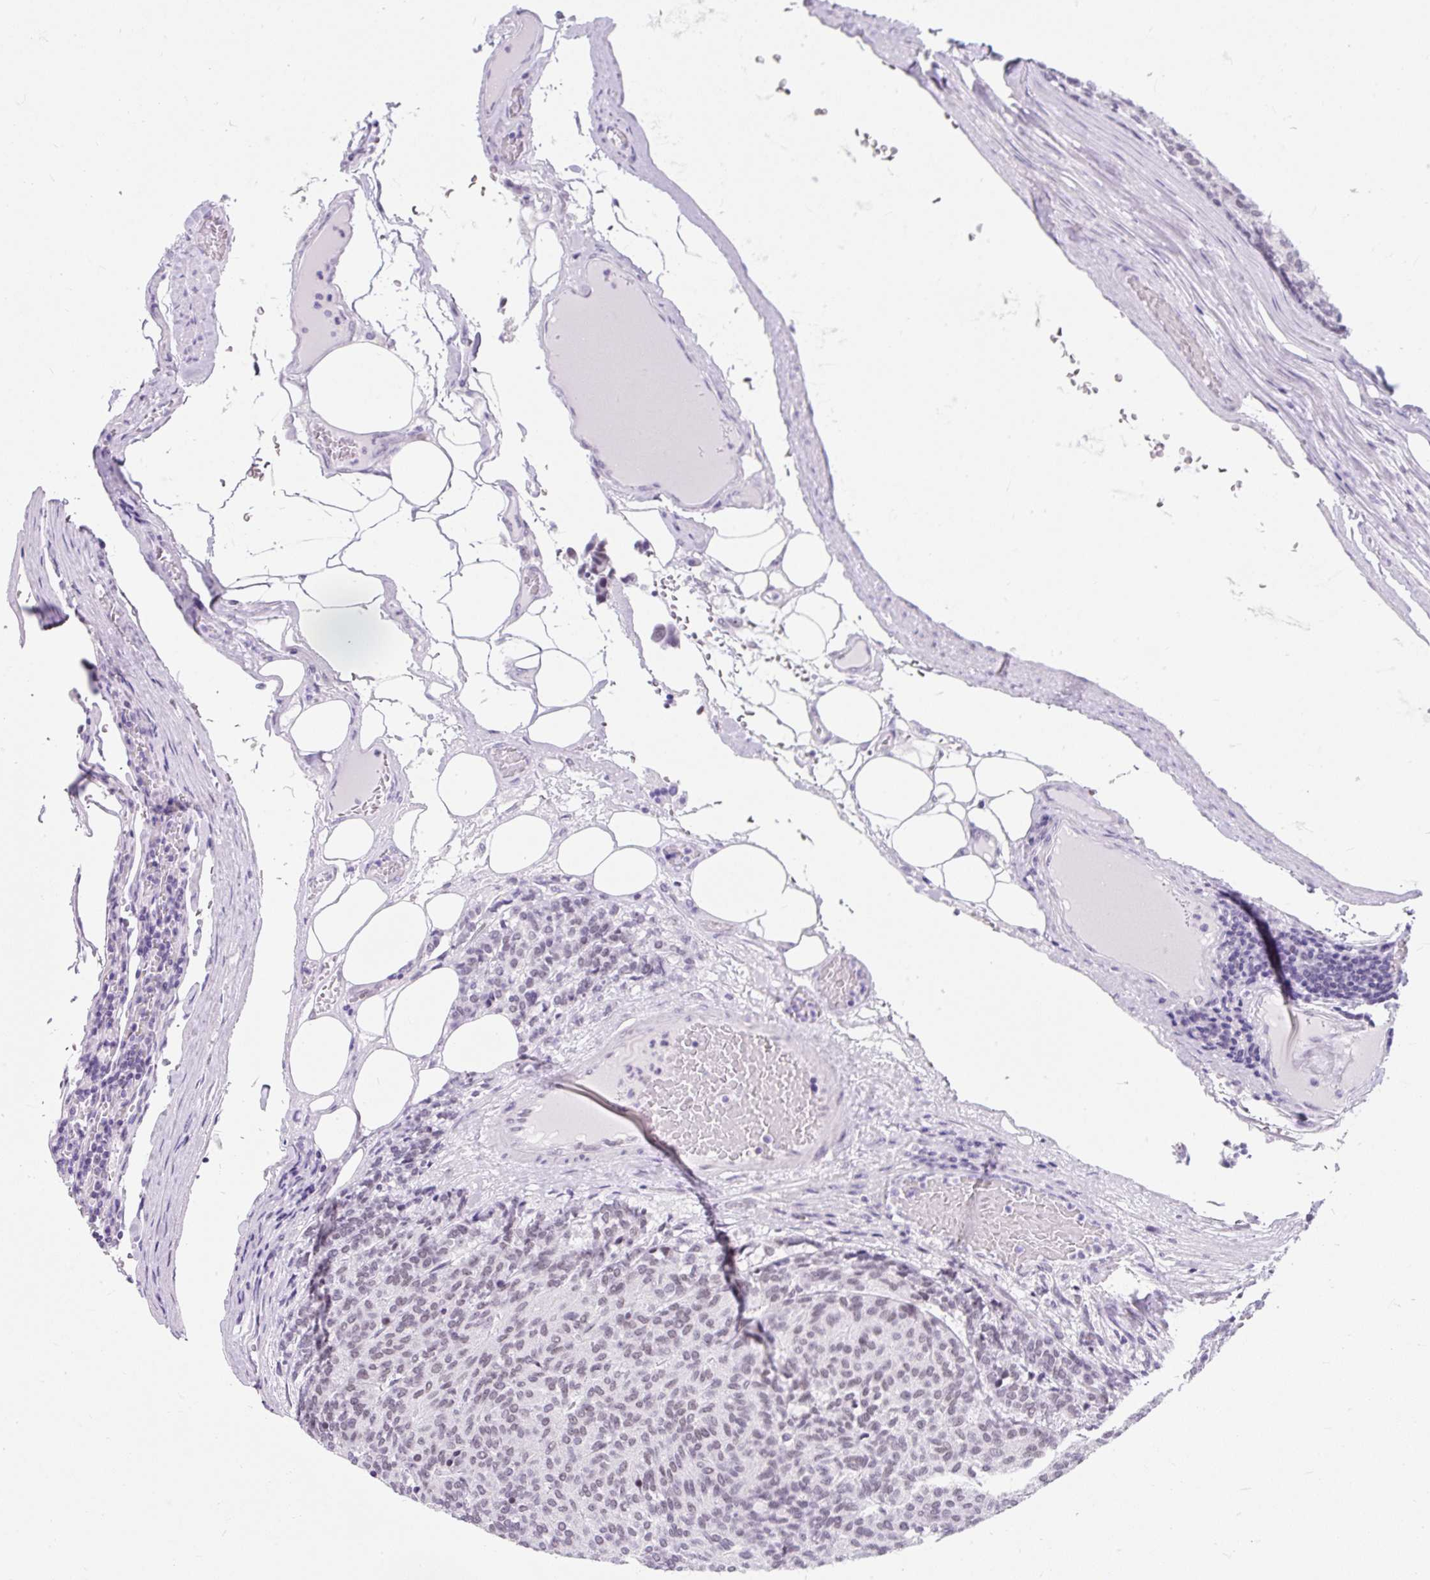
{"staining": {"intensity": "weak", "quantity": "<25%", "location": "nuclear"}, "tissue": "carcinoid", "cell_type": "Tumor cells", "image_type": "cancer", "snomed": [{"axis": "morphology", "description": "Carcinoid, malignant, NOS"}, {"axis": "topography", "description": "Pancreas"}], "caption": "IHC of human carcinoid shows no expression in tumor cells.", "gene": "PLCXD2", "patient": {"sex": "female", "age": 54}}